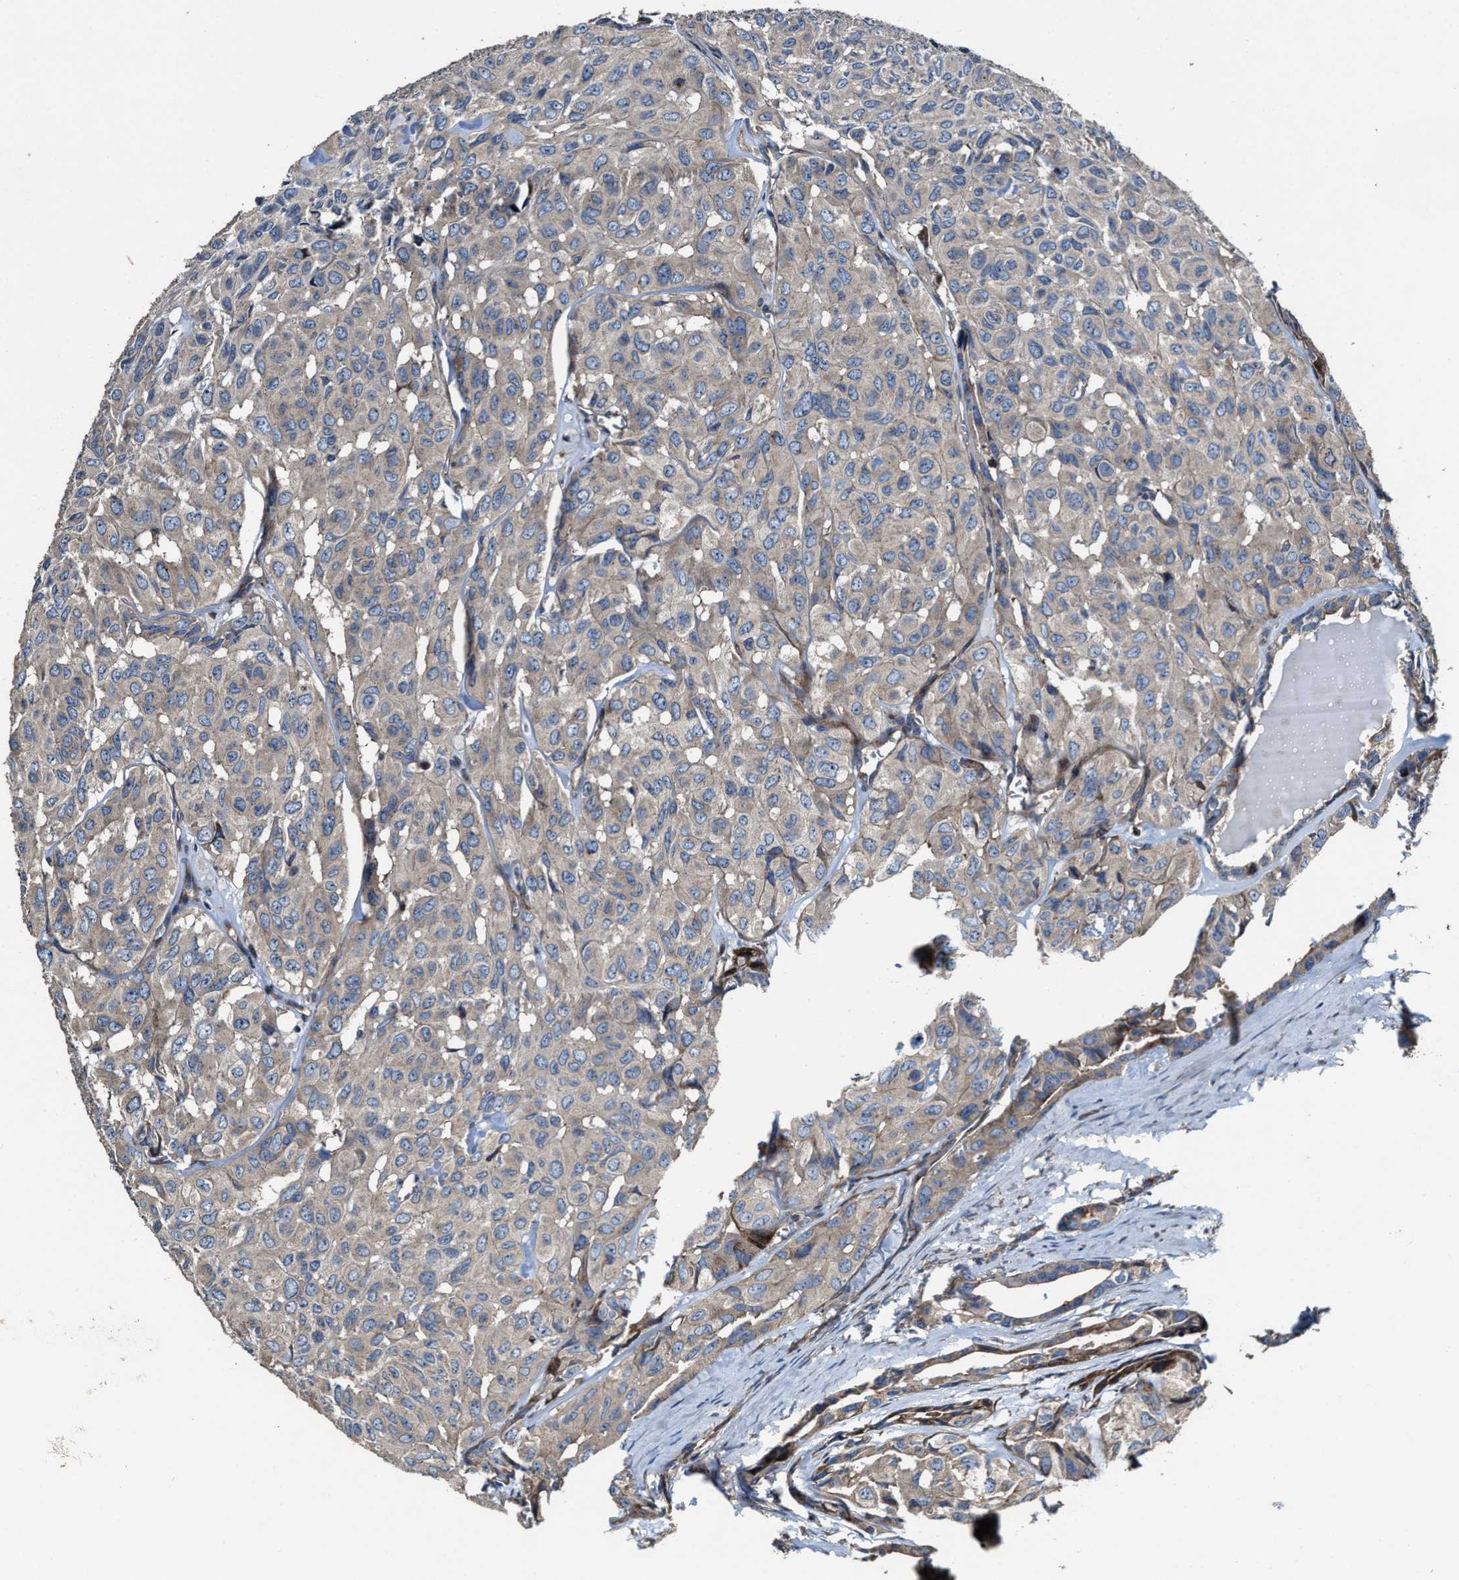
{"staining": {"intensity": "negative", "quantity": "none", "location": "none"}, "tissue": "head and neck cancer", "cell_type": "Tumor cells", "image_type": "cancer", "snomed": [{"axis": "morphology", "description": "Adenocarcinoma, NOS"}, {"axis": "topography", "description": "Salivary gland, NOS"}, {"axis": "topography", "description": "Head-Neck"}], "caption": "Tumor cells show no significant protein positivity in head and neck adenocarcinoma. (DAB (3,3'-diaminobenzidine) immunohistochemistry with hematoxylin counter stain).", "gene": "PTAR1", "patient": {"sex": "female", "age": 76}}